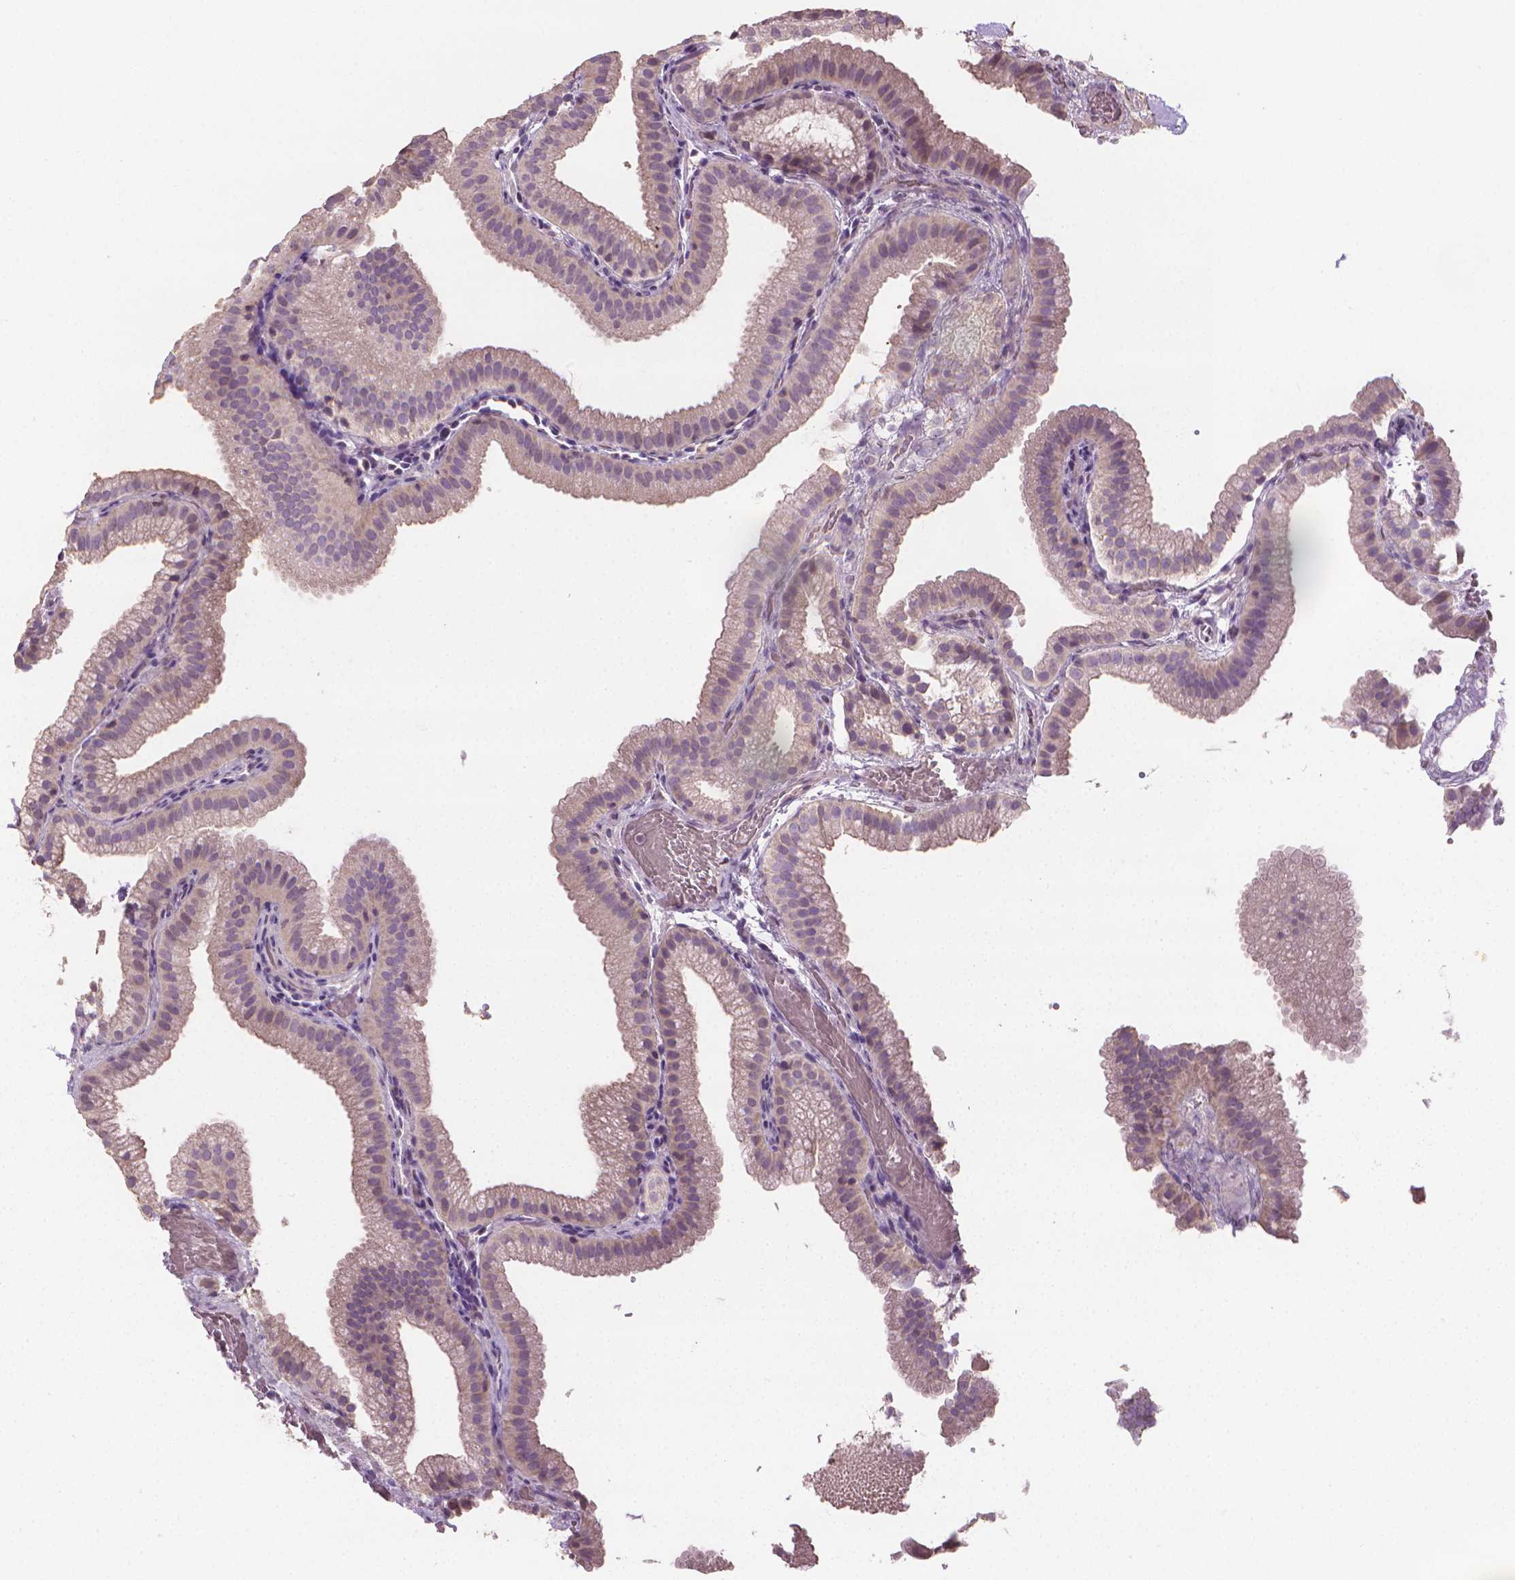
{"staining": {"intensity": "weak", "quantity": ">75%", "location": "cytoplasmic/membranous"}, "tissue": "gallbladder", "cell_type": "Glandular cells", "image_type": "normal", "snomed": [{"axis": "morphology", "description": "Normal tissue, NOS"}, {"axis": "topography", "description": "Gallbladder"}], "caption": "Protein staining reveals weak cytoplasmic/membranous staining in approximately >75% of glandular cells in unremarkable gallbladder.", "gene": "CATIP", "patient": {"sex": "female", "age": 63}}